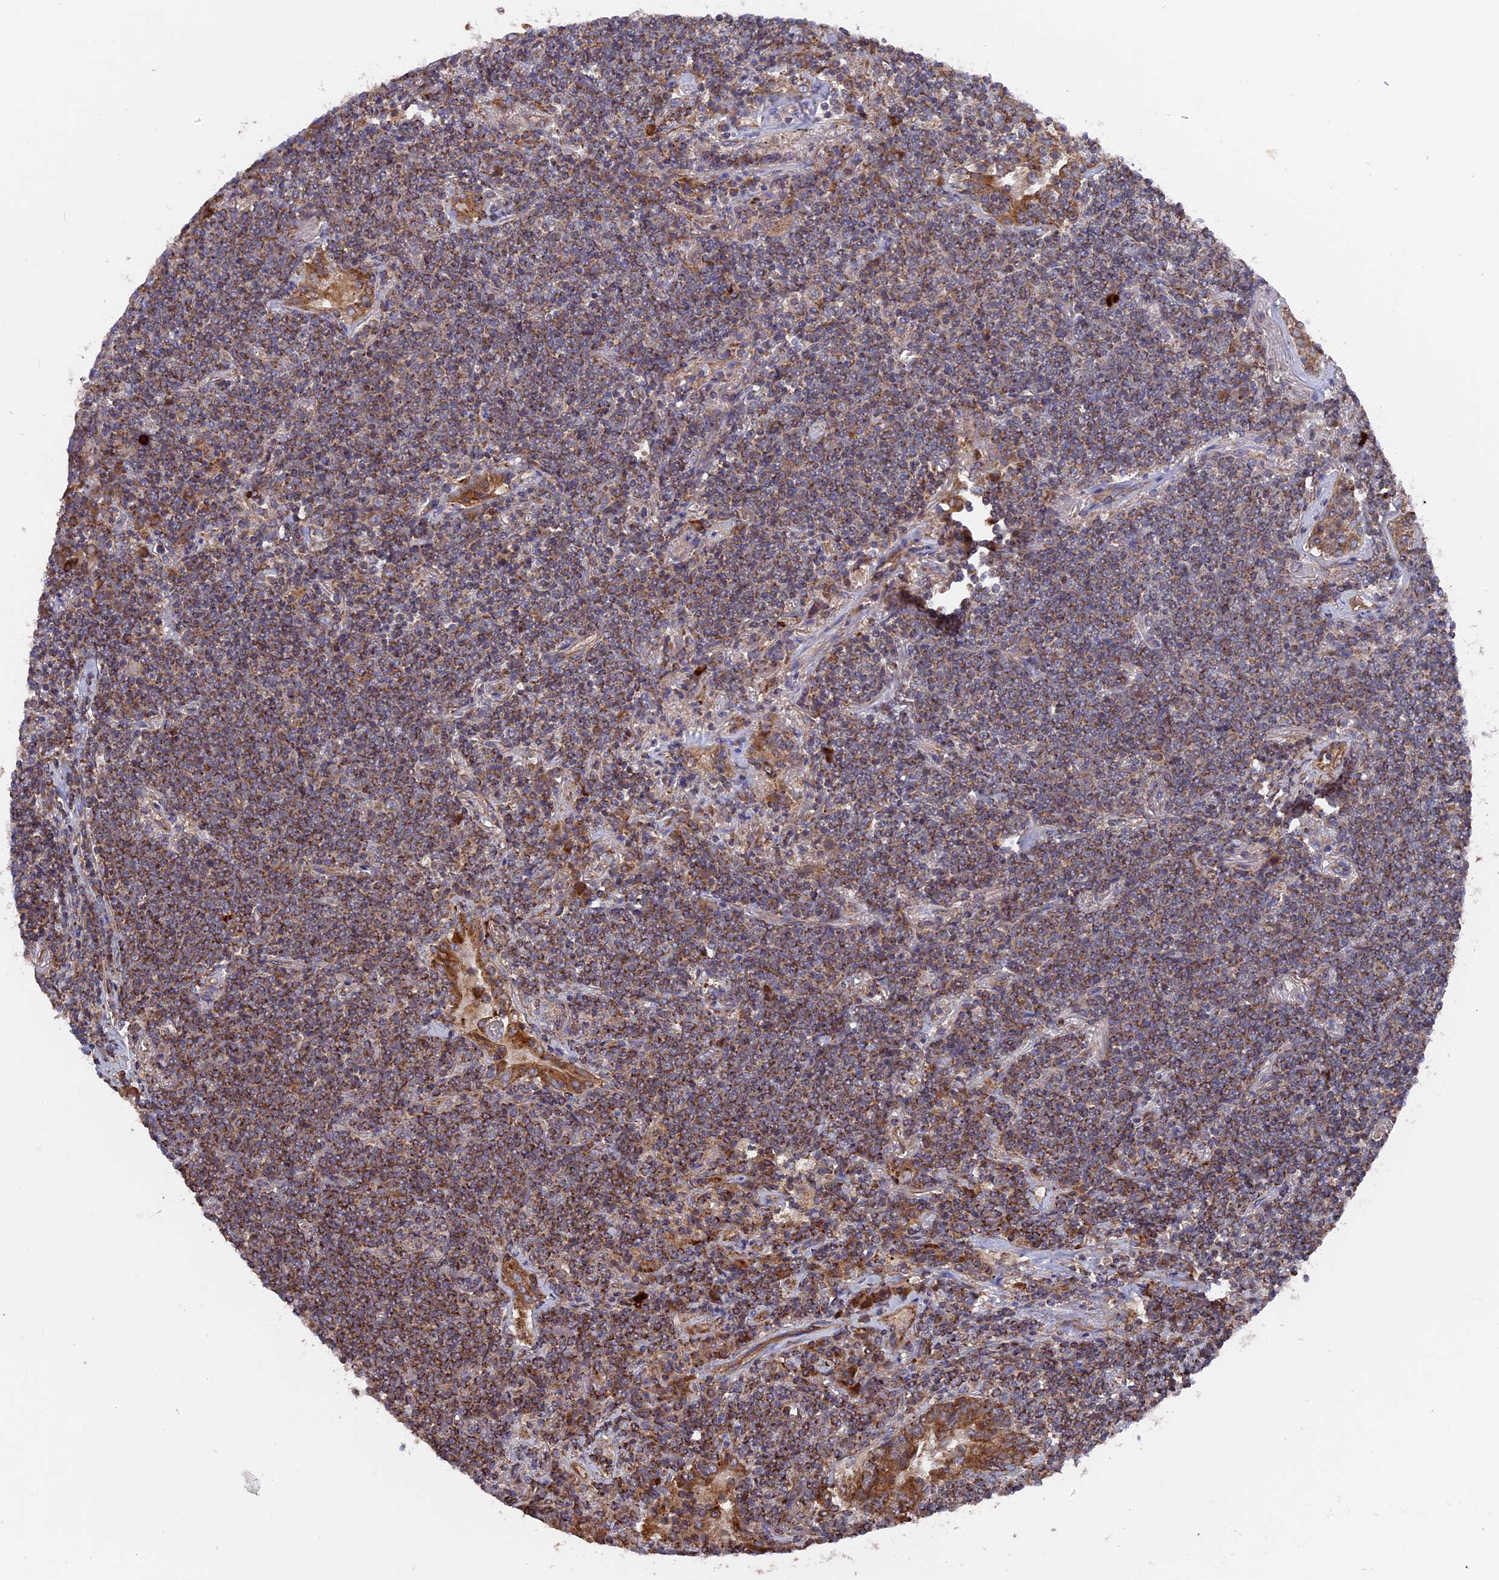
{"staining": {"intensity": "moderate", "quantity": ">75%", "location": "cytoplasmic/membranous"}, "tissue": "lymphoma", "cell_type": "Tumor cells", "image_type": "cancer", "snomed": [{"axis": "morphology", "description": "Malignant lymphoma, non-Hodgkin's type, Low grade"}, {"axis": "topography", "description": "Lung"}], "caption": "Protein staining displays moderate cytoplasmic/membranous positivity in approximately >75% of tumor cells in low-grade malignant lymphoma, non-Hodgkin's type. (brown staining indicates protein expression, while blue staining denotes nuclei).", "gene": "TELO2", "patient": {"sex": "female", "age": 71}}